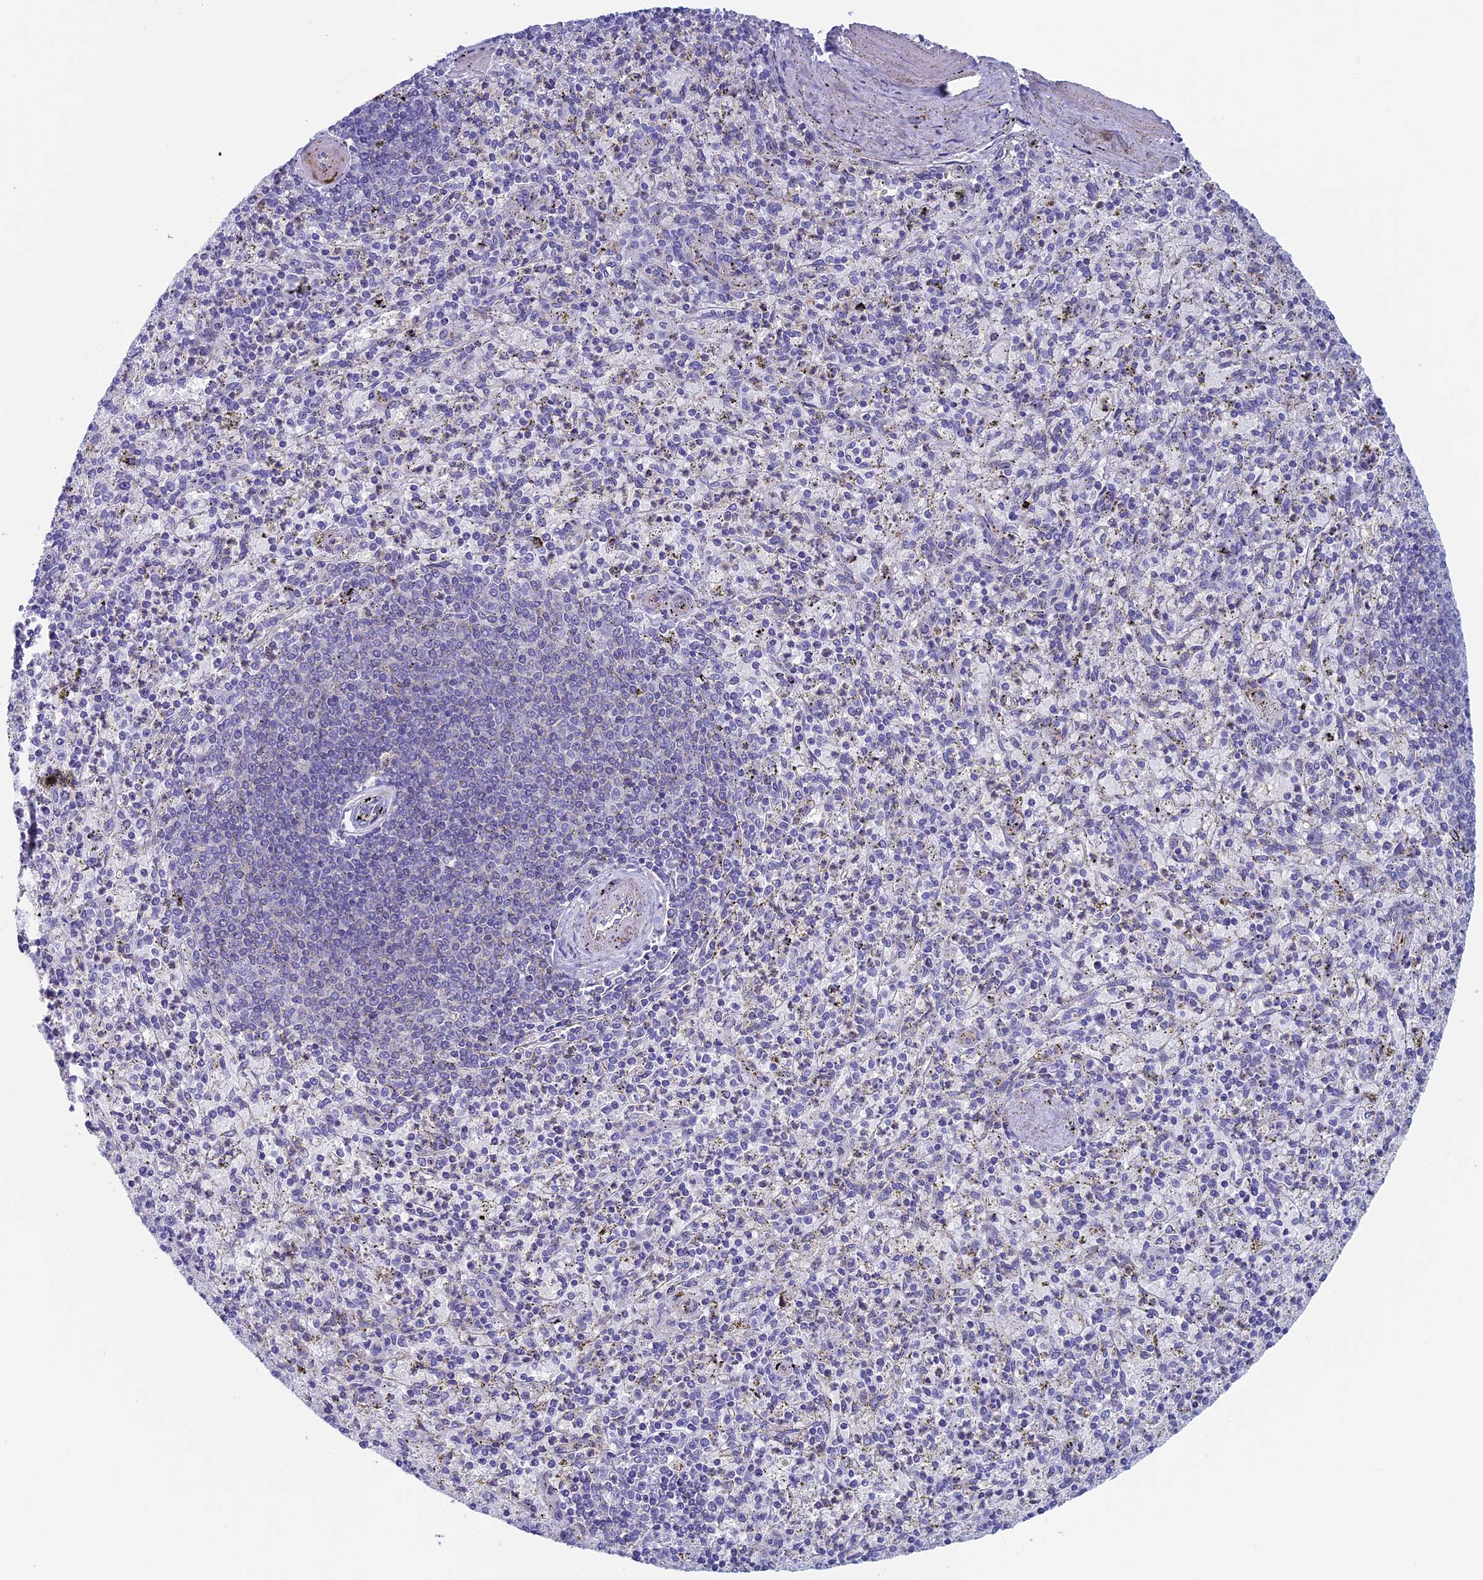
{"staining": {"intensity": "negative", "quantity": "none", "location": "none"}, "tissue": "spleen", "cell_type": "Cells in red pulp", "image_type": "normal", "snomed": [{"axis": "morphology", "description": "Normal tissue, NOS"}, {"axis": "topography", "description": "Spleen"}], "caption": "Human spleen stained for a protein using immunohistochemistry (IHC) displays no staining in cells in red pulp.", "gene": "MAGEB6", "patient": {"sex": "male", "age": 72}}